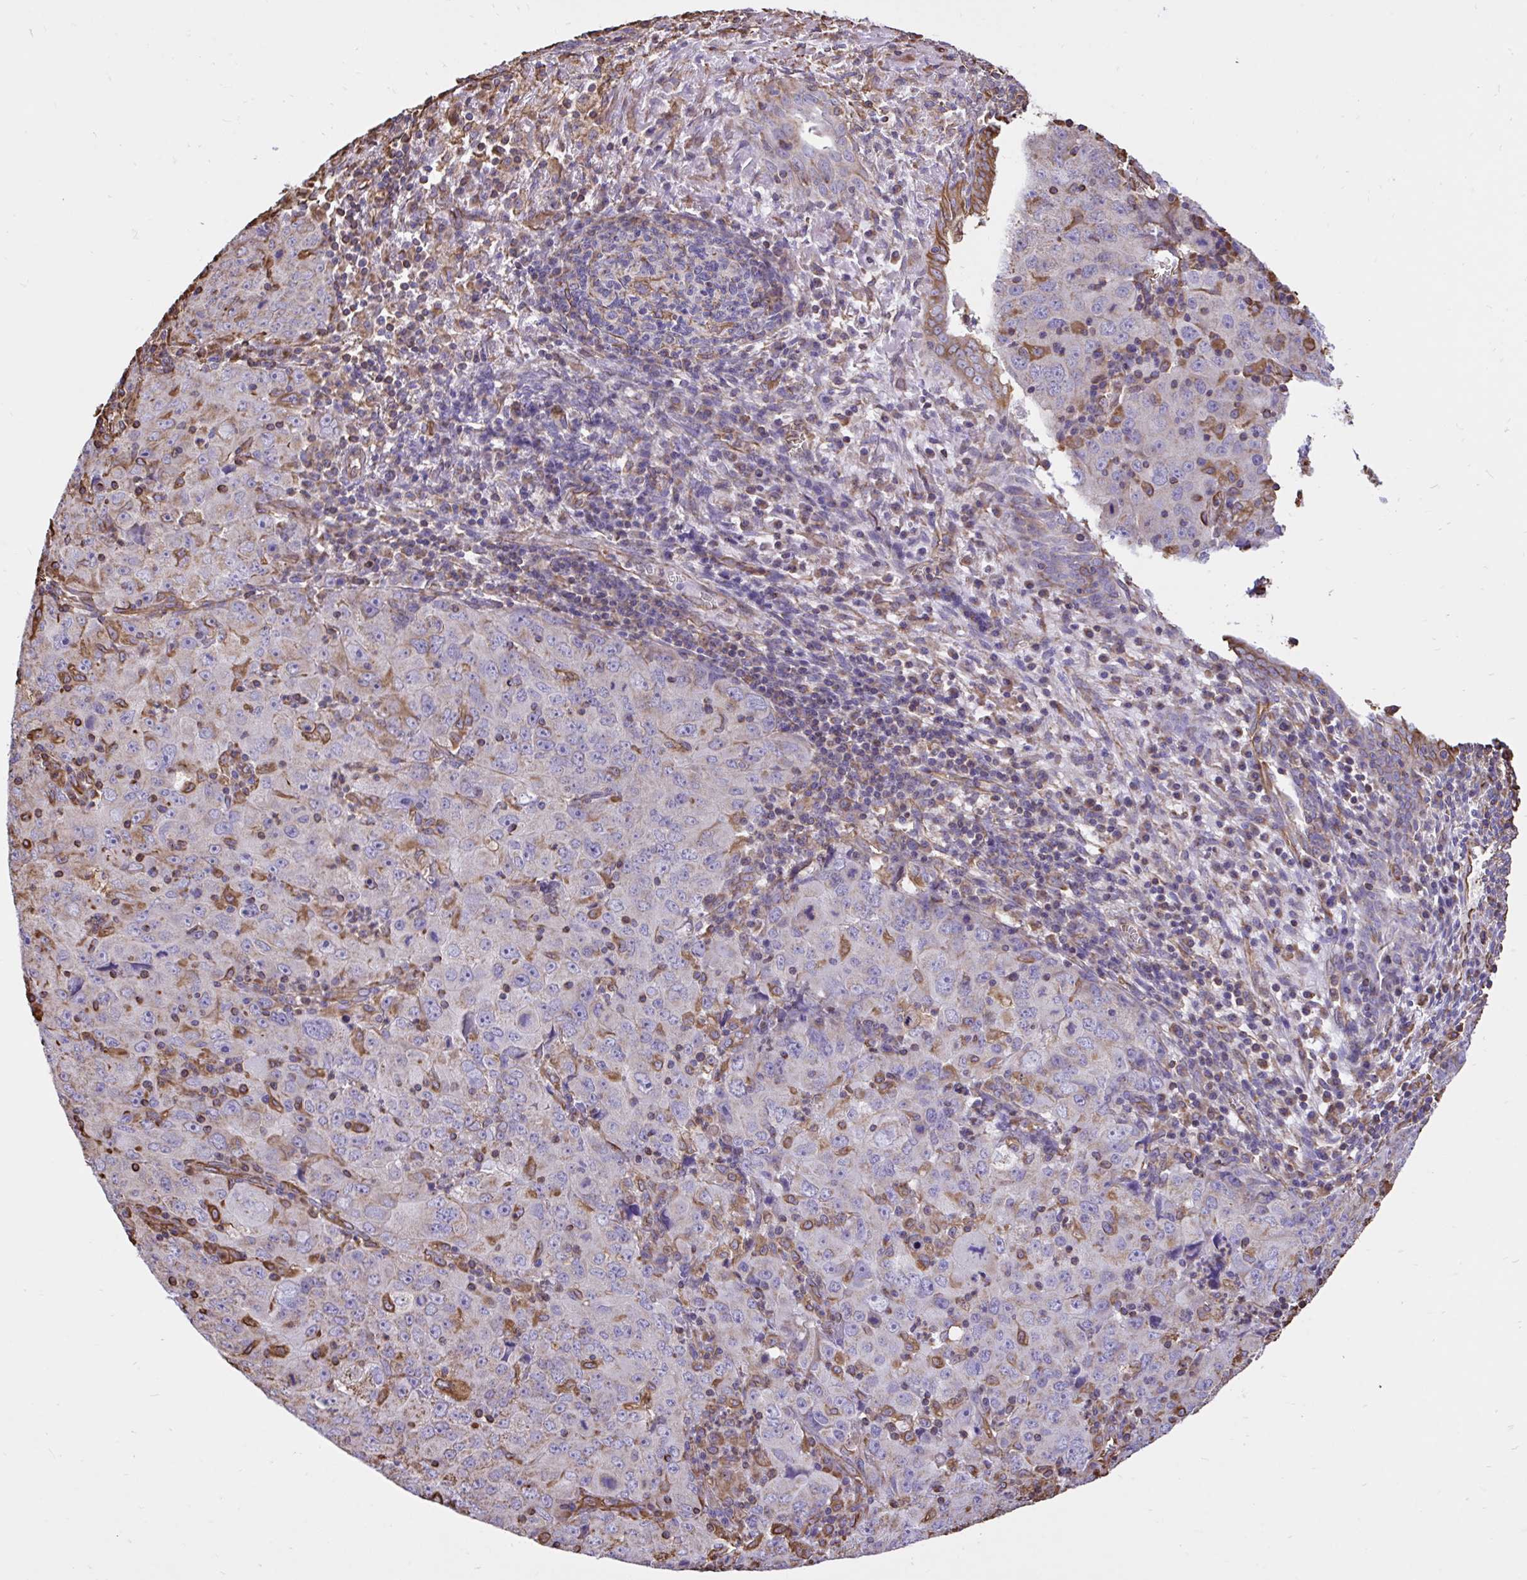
{"staining": {"intensity": "moderate", "quantity": "<25%", "location": "cytoplasmic/membranous"}, "tissue": "cervical cancer", "cell_type": "Tumor cells", "image_type": "cancer", "snomed": [{"axis": "morphology", "description": "Adenocarcinoma, NOS"}, {"axis": "topography", "description": "Cervix"}], "caption": "Adenocarcinoma (cervical) was stained to show a protein in brown. There is low levels of moderate cytoplasmic/membranous positivity in about <25% of tumor cells.", "gene": "RNF103", "patient": {"sex": "female", "age": 56}}